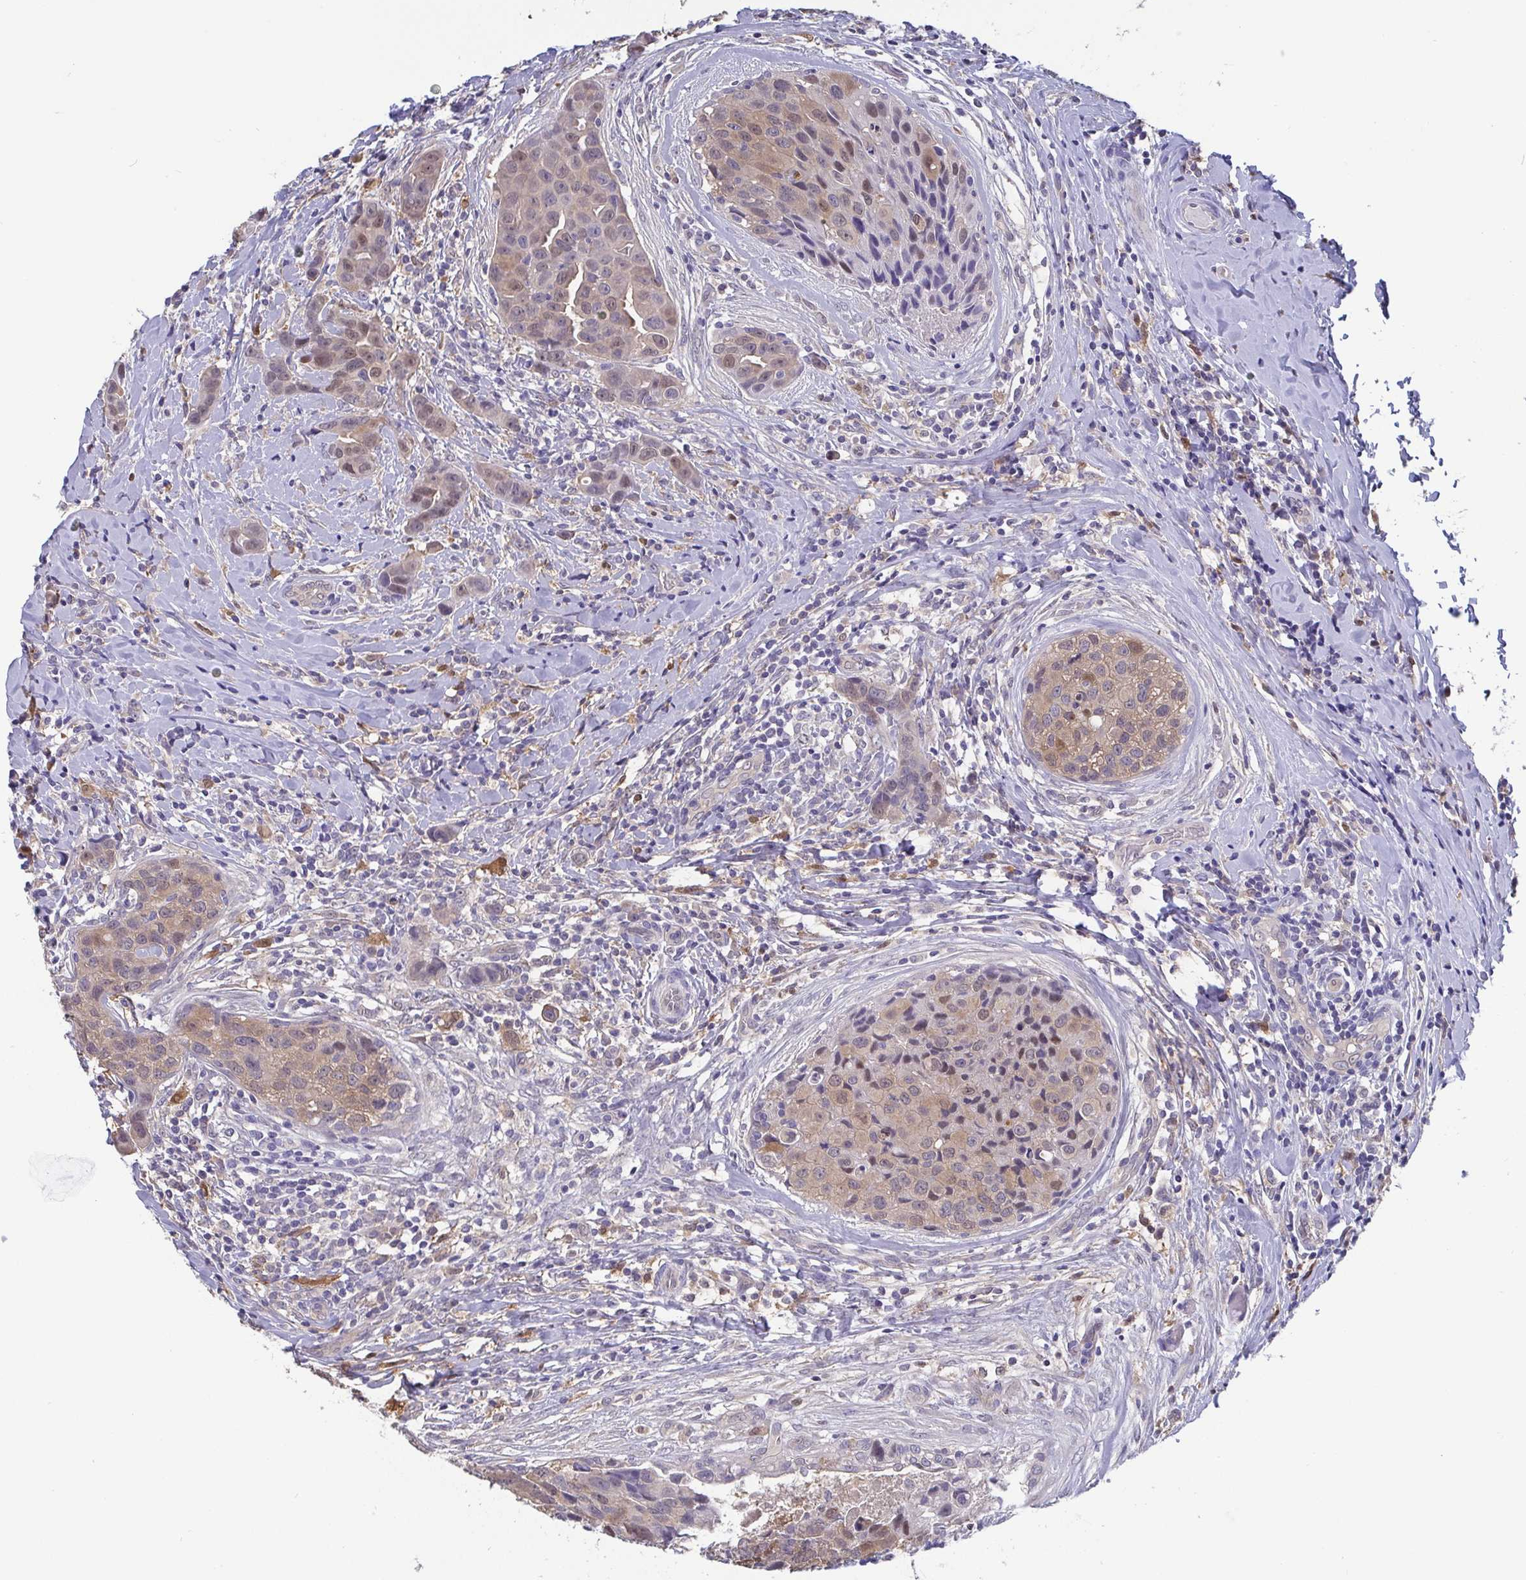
{"staining": {"intensity": "weak", "quantity": ">75%", "location": "cytoplasmic/membranous,nuclear"}, "tissue": "breast cancer", "cell_type": "Tumor cells", "image_type": "cancer", "snomed": [{"axis": "morphology", "description": "Duct carcinoma"}, {"axis": "topography", "description": "Breast"}], "caption": "Human invasive ductal carcinoma (breast) stained with a brown dye reveals weak cytoplasmic/membranous and nuclear positive staining in about >75% of tumor cells.", "gene": "IDH1", "patient": {"sex": "female", "age": 24}}